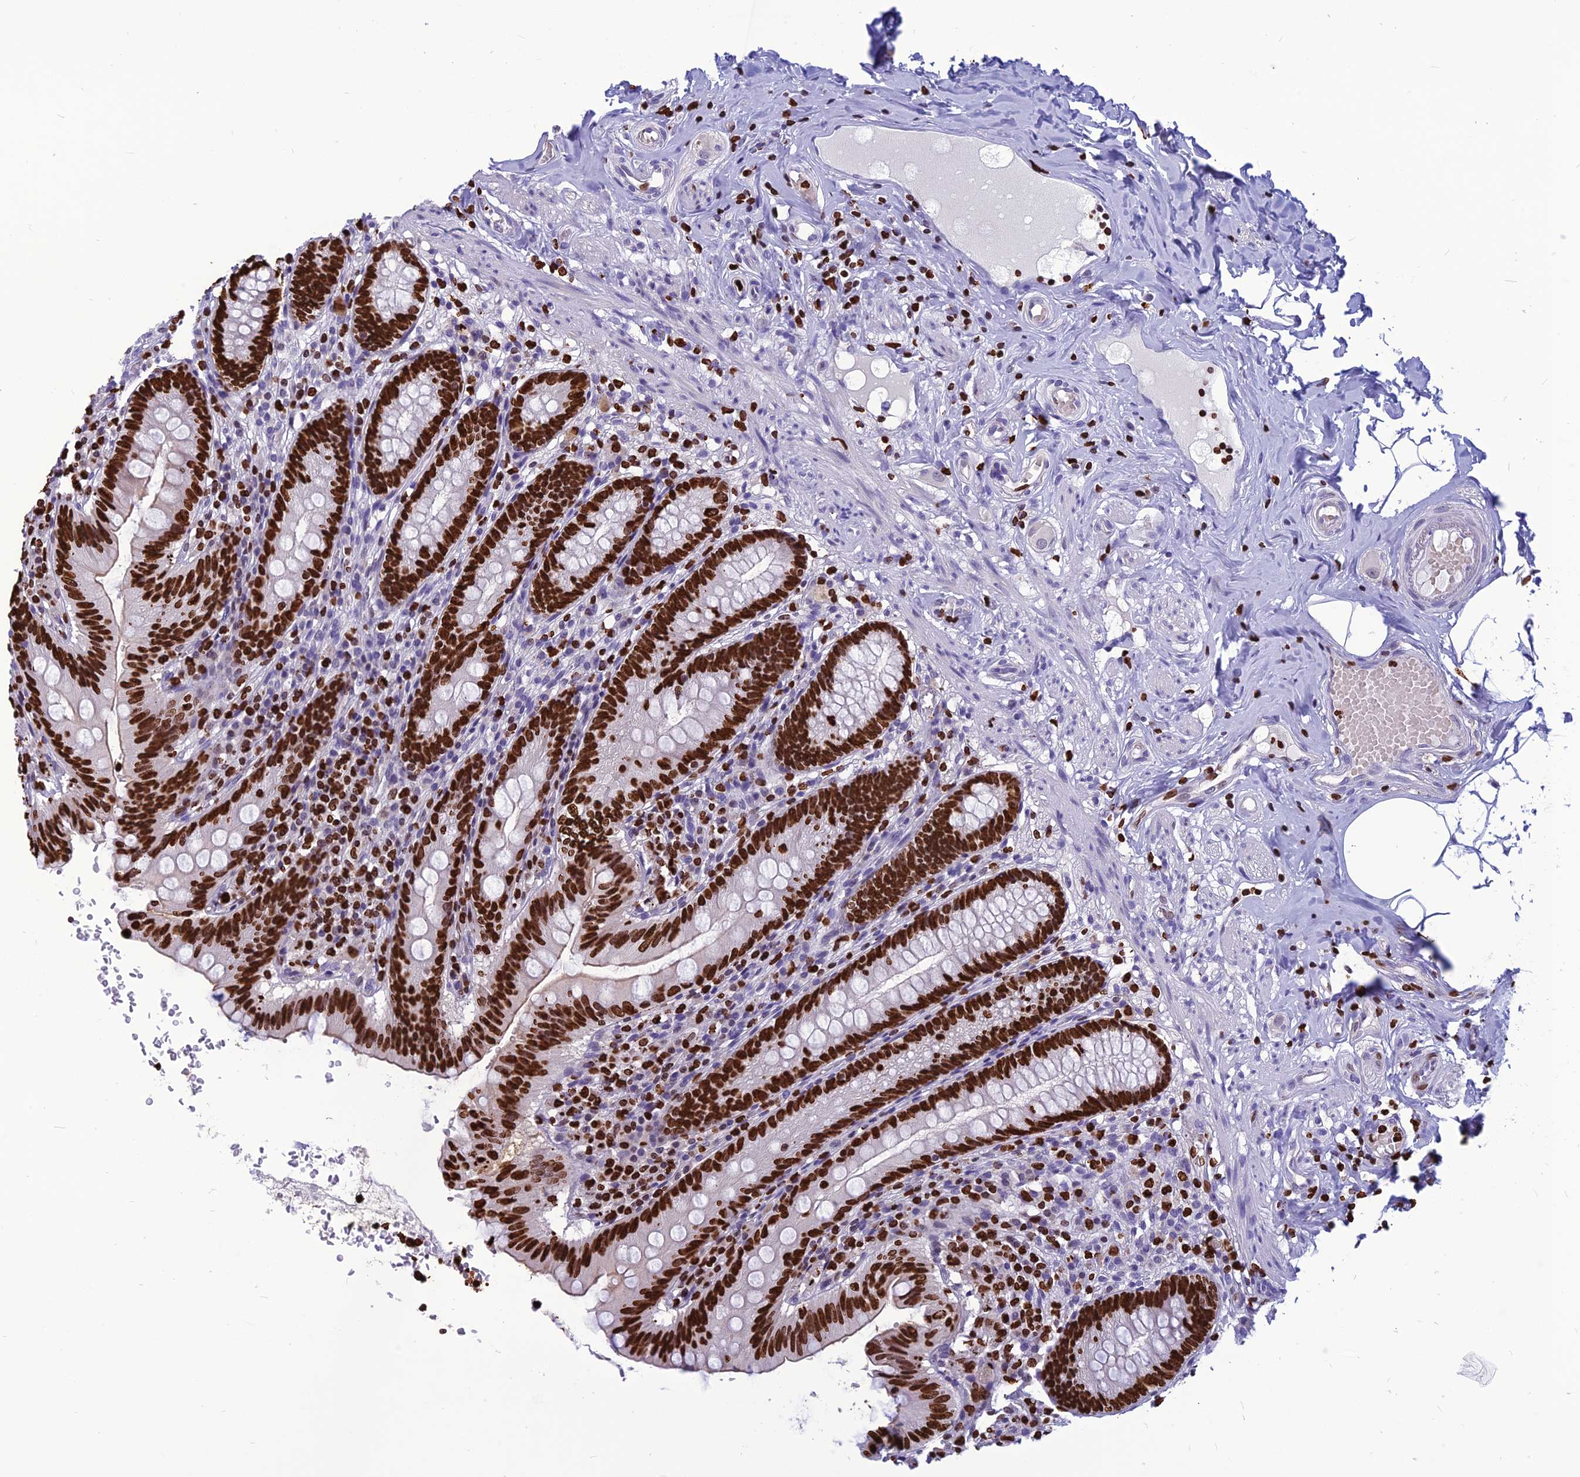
{"staining": {"intensity": "strong", "quantity": ">75%", "location": "nuclear"}, "tissue": "appendix", "cell_type": "Glandular cells", "image_type": "normal", "snomed": [{"axis": "morphology", "description": "Normal tissue, NOS"}, {"axis": "topography", "description": "Appendix"}], "caption": "Appendix was stained to show a protein in brown. There is high levels of strong nuclear staining in about >75% of glandular cells. The staining was performed using DAB (3,3'-diaminobenzidine), with brown indicating positive protein expression. Nuclei are stained blue with hematoxylin.", "gene": "AKAP17A", "patient": {"sex": "male", "age": 55}}